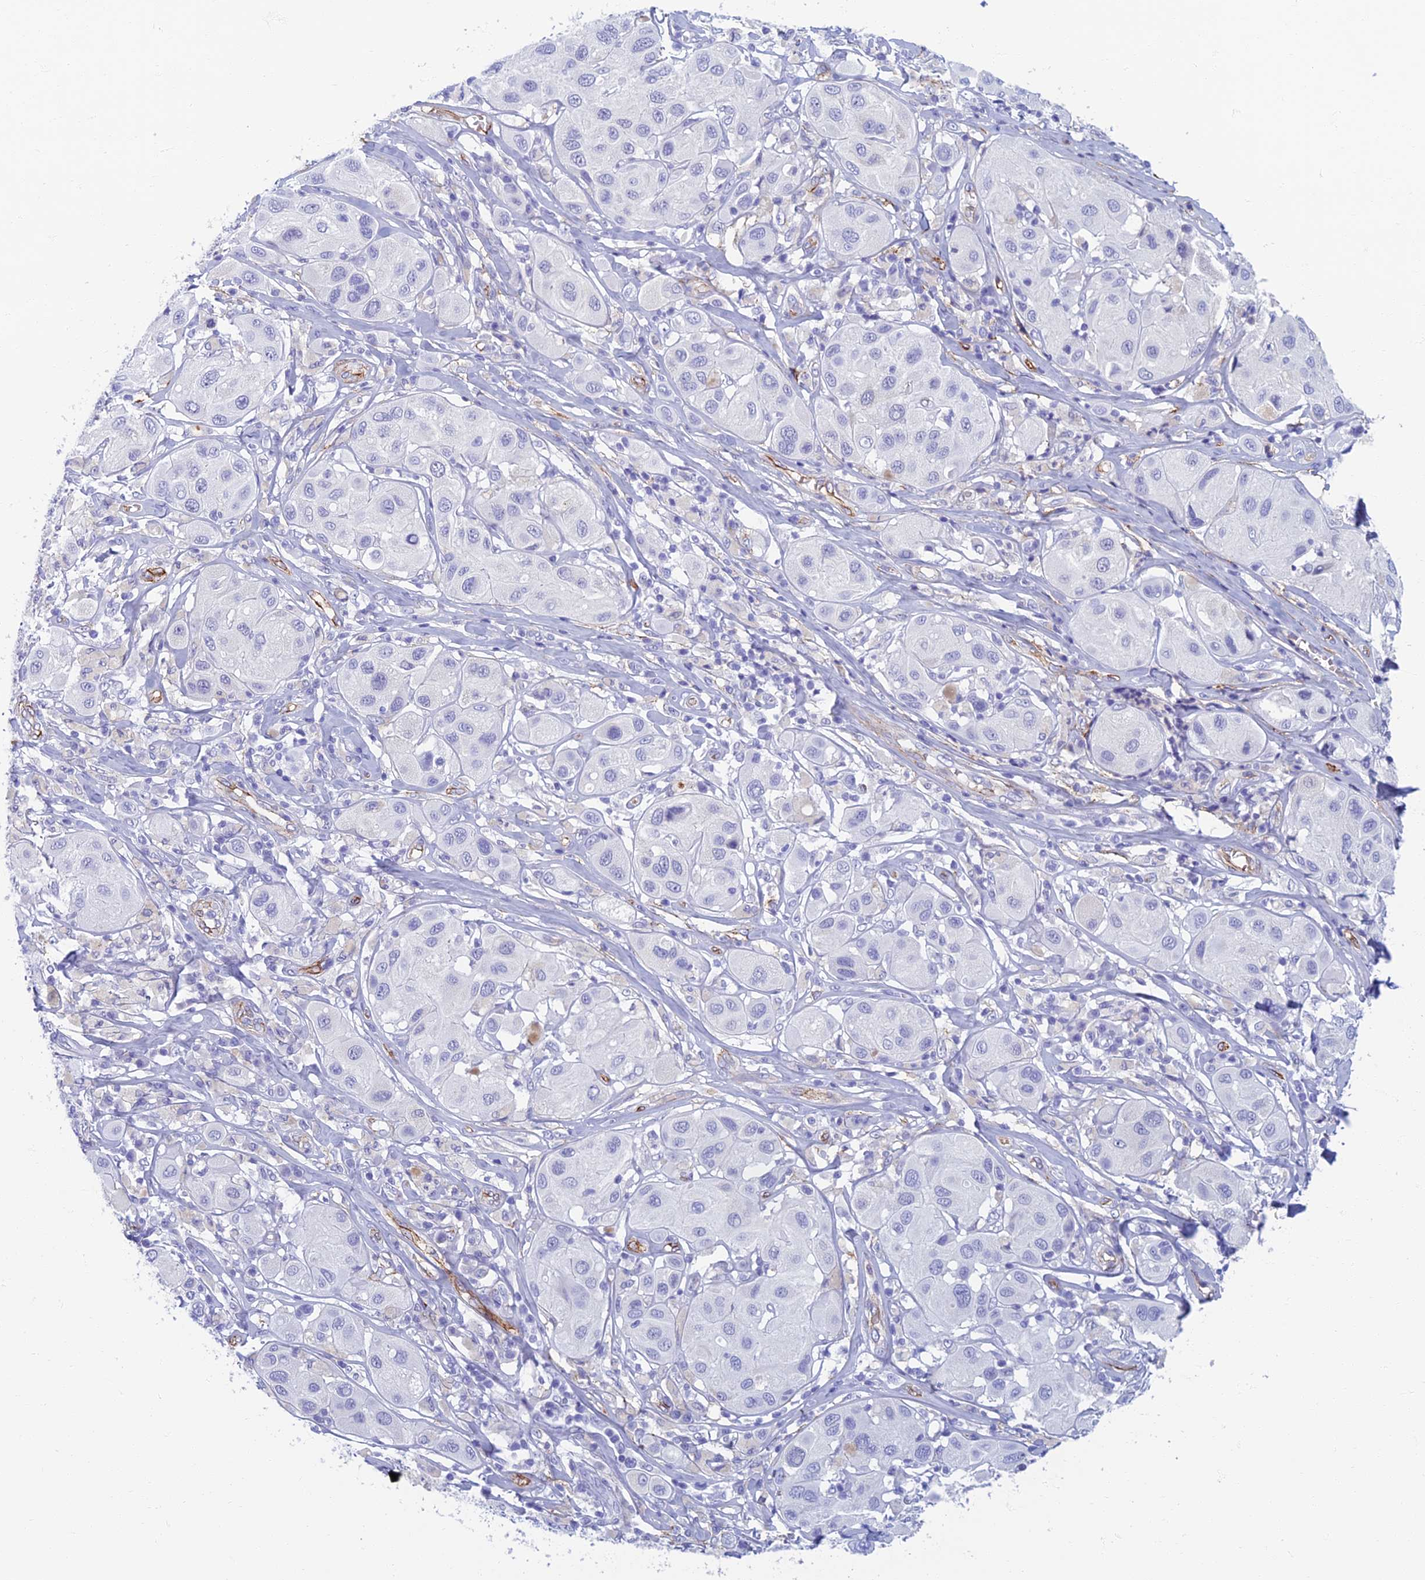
{"staining": {"intensity": "negative", "quantity": "none", "location": "none"}, "tissue": "melanoma", "cell_type": "Tumor cells", "image_type": "cancer", "snomed": [{"axis": "morphology", "description": "Malignant melanoma, Metastatic site"}, {"axis": "topography", "description": "Skin"}], "caption": "Immunohistochemical staining of malignant melanoma (metastatic site) displays no significant staining in tumor cells.", "gene": "ETFRF1", "patient": {"sex": "male", "age": 41}}